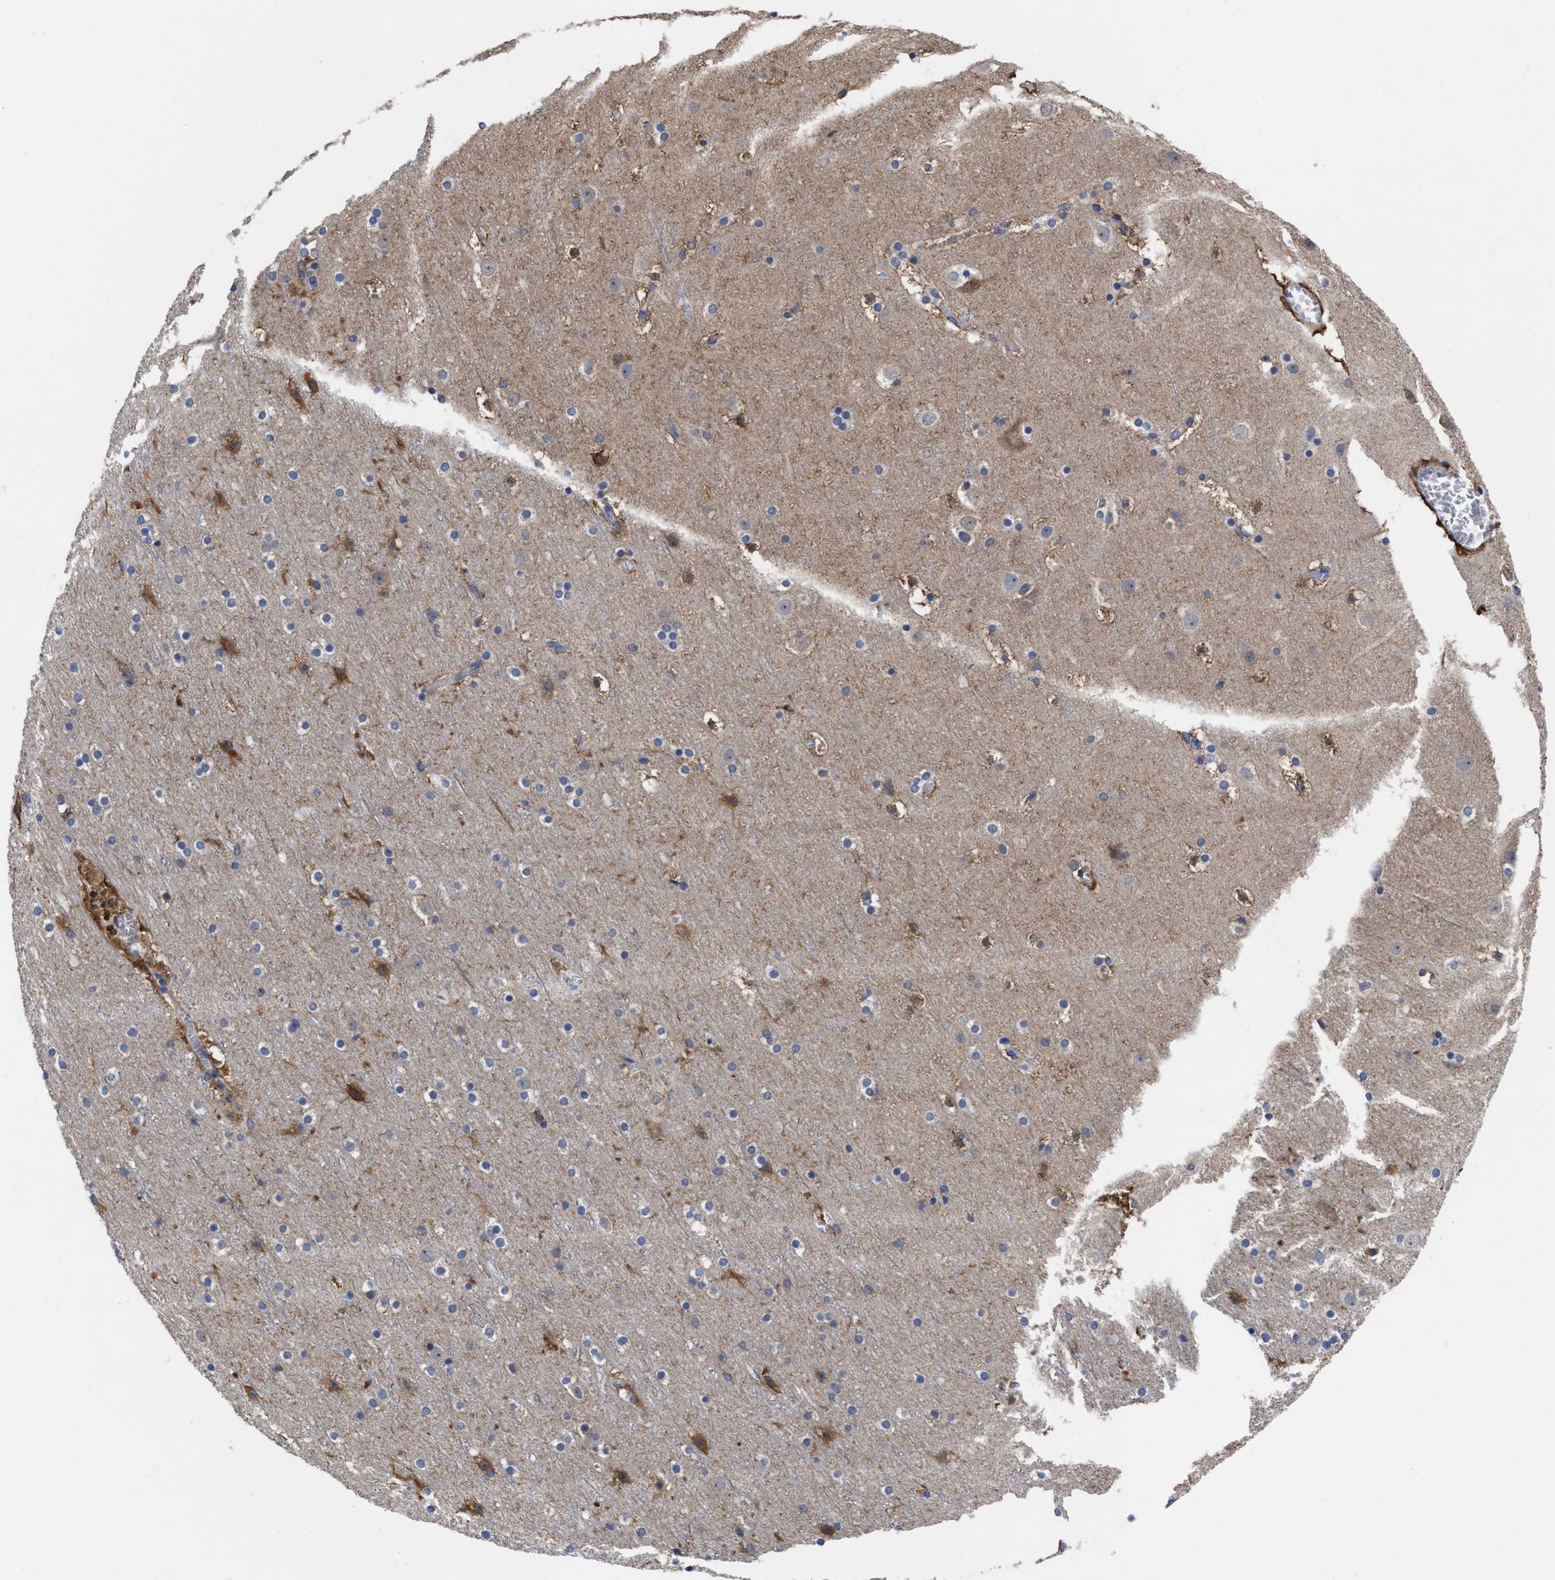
{"staining": {"intensity": "negative", "quantity": "none", "location": "none"}, "tissue": "cerebral cortex", "cell_type": "Endothelial cells", "image_type": "normal", "snomed": [{"axis": "morphology", "description": "Normal tissue, NOS"}, {"axis": "topography", "description": "Cerebral cortex"}], "caption": "This photomicrograph is of benign cerebral cortex stained with IHC to label a protein in brown with the nuclei are counter-stained blue. There is no staining in endothelial cells.", "gene": "TXNDC17", "patient": {"sex": "male", "age": 45}}